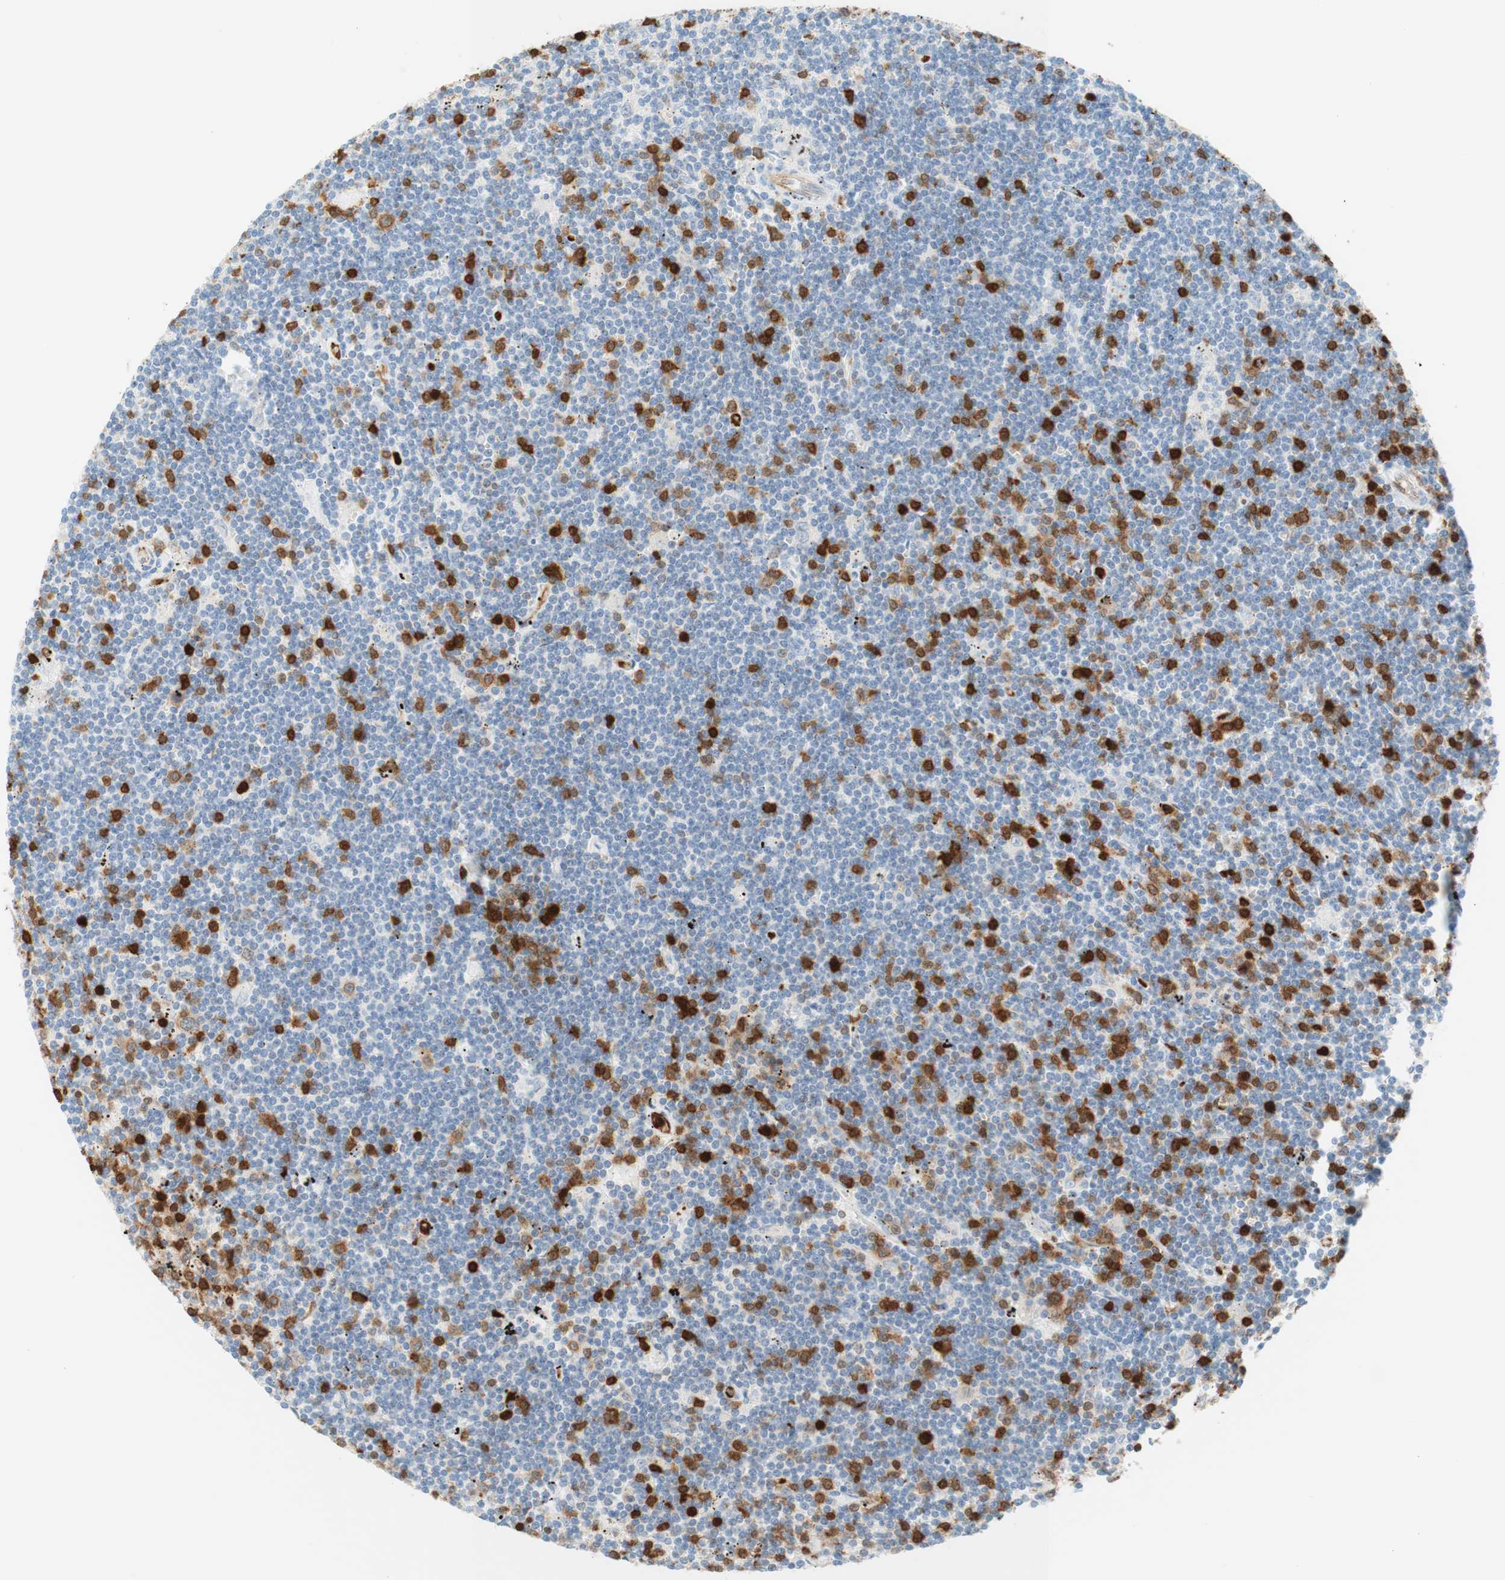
{"staining": {"intensity": "strong", "quantity": "<25%", "location": "cytoplasmic/membranous,nuclear"}, "tissue": "lymphoma", "cell_type": "Tumor cells", "image_type": "cancer", "snomed": [{"axis": "morphology", "description": "Malignant lymphoma, non-Hodgkin's type, Low grade"}, {"axis": "topography", "description": "Spleen"}], "caption": "An immunohistochemistry histopathology image of tumor tissue is shown. Protein staining in brown labels strong cytoplasmic/membranous and nuclear positivity in malignant lymphoma, non-Hodgkin's type (low-grade) within tumor cells.", "gene": "STMN1", "patient": {"sex": "male", "age": 76}}